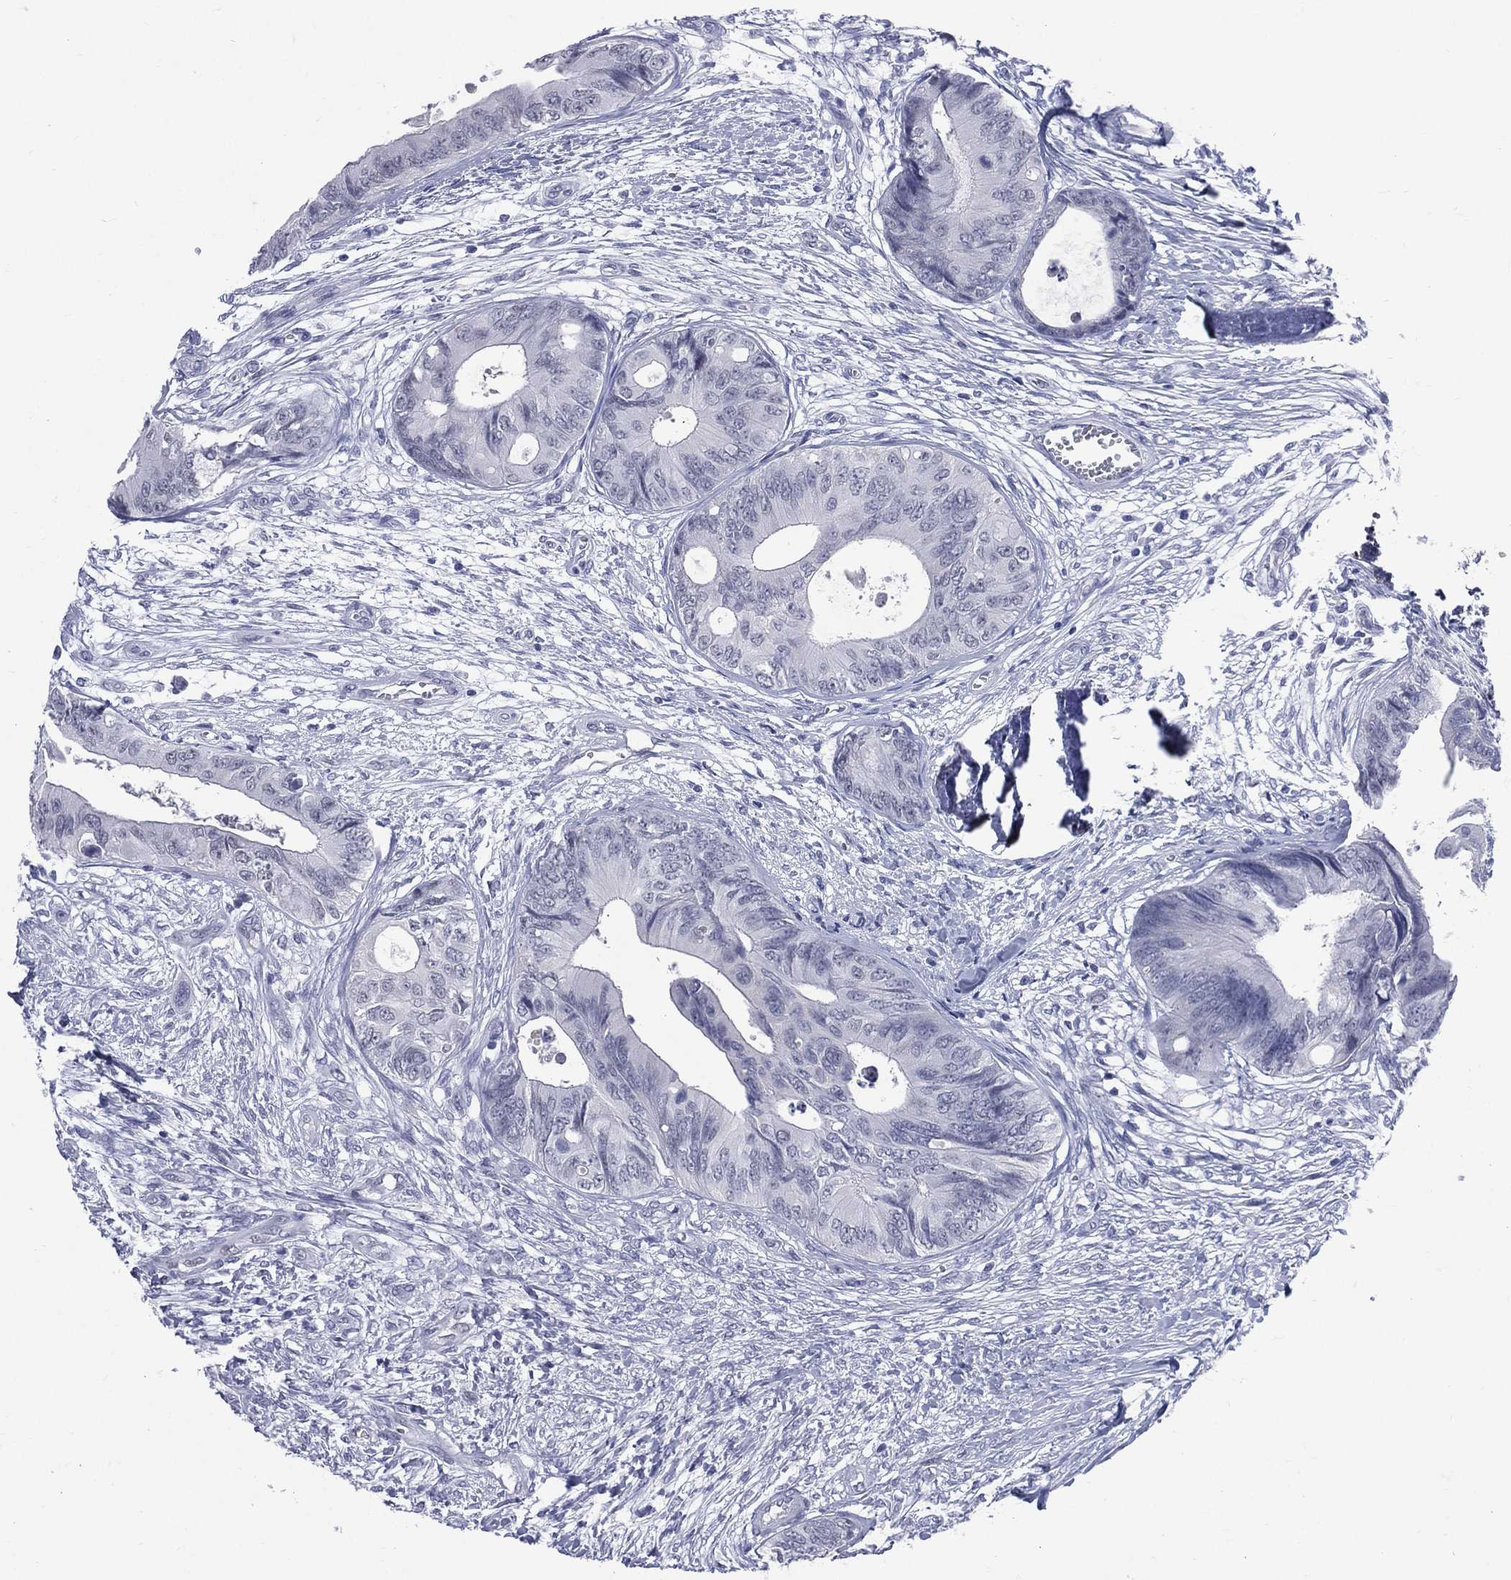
{"staining": {"intensity": "moderate", "quantity": "<25%", "location": "cytoplasmic/membranous"}, "tissue": "colorectal cancer", "cell_type": "Tumor cells", "image_type": "cancer", "snomed": [{"axis": "morphology", "description": "Normal tissue, NOS"}, {"axis": "morphology", "description": "Adenocarcinoma, NOS"}, {"axis": "topography", "description": "Colon"}], "caption": "A brown stain labels moderate cytoplasmic/membranous positivity of a protein in human colorectal cancer tumor cells.", "gene": "MLLT10", "patient": {"sex": "male", "age": 65}}